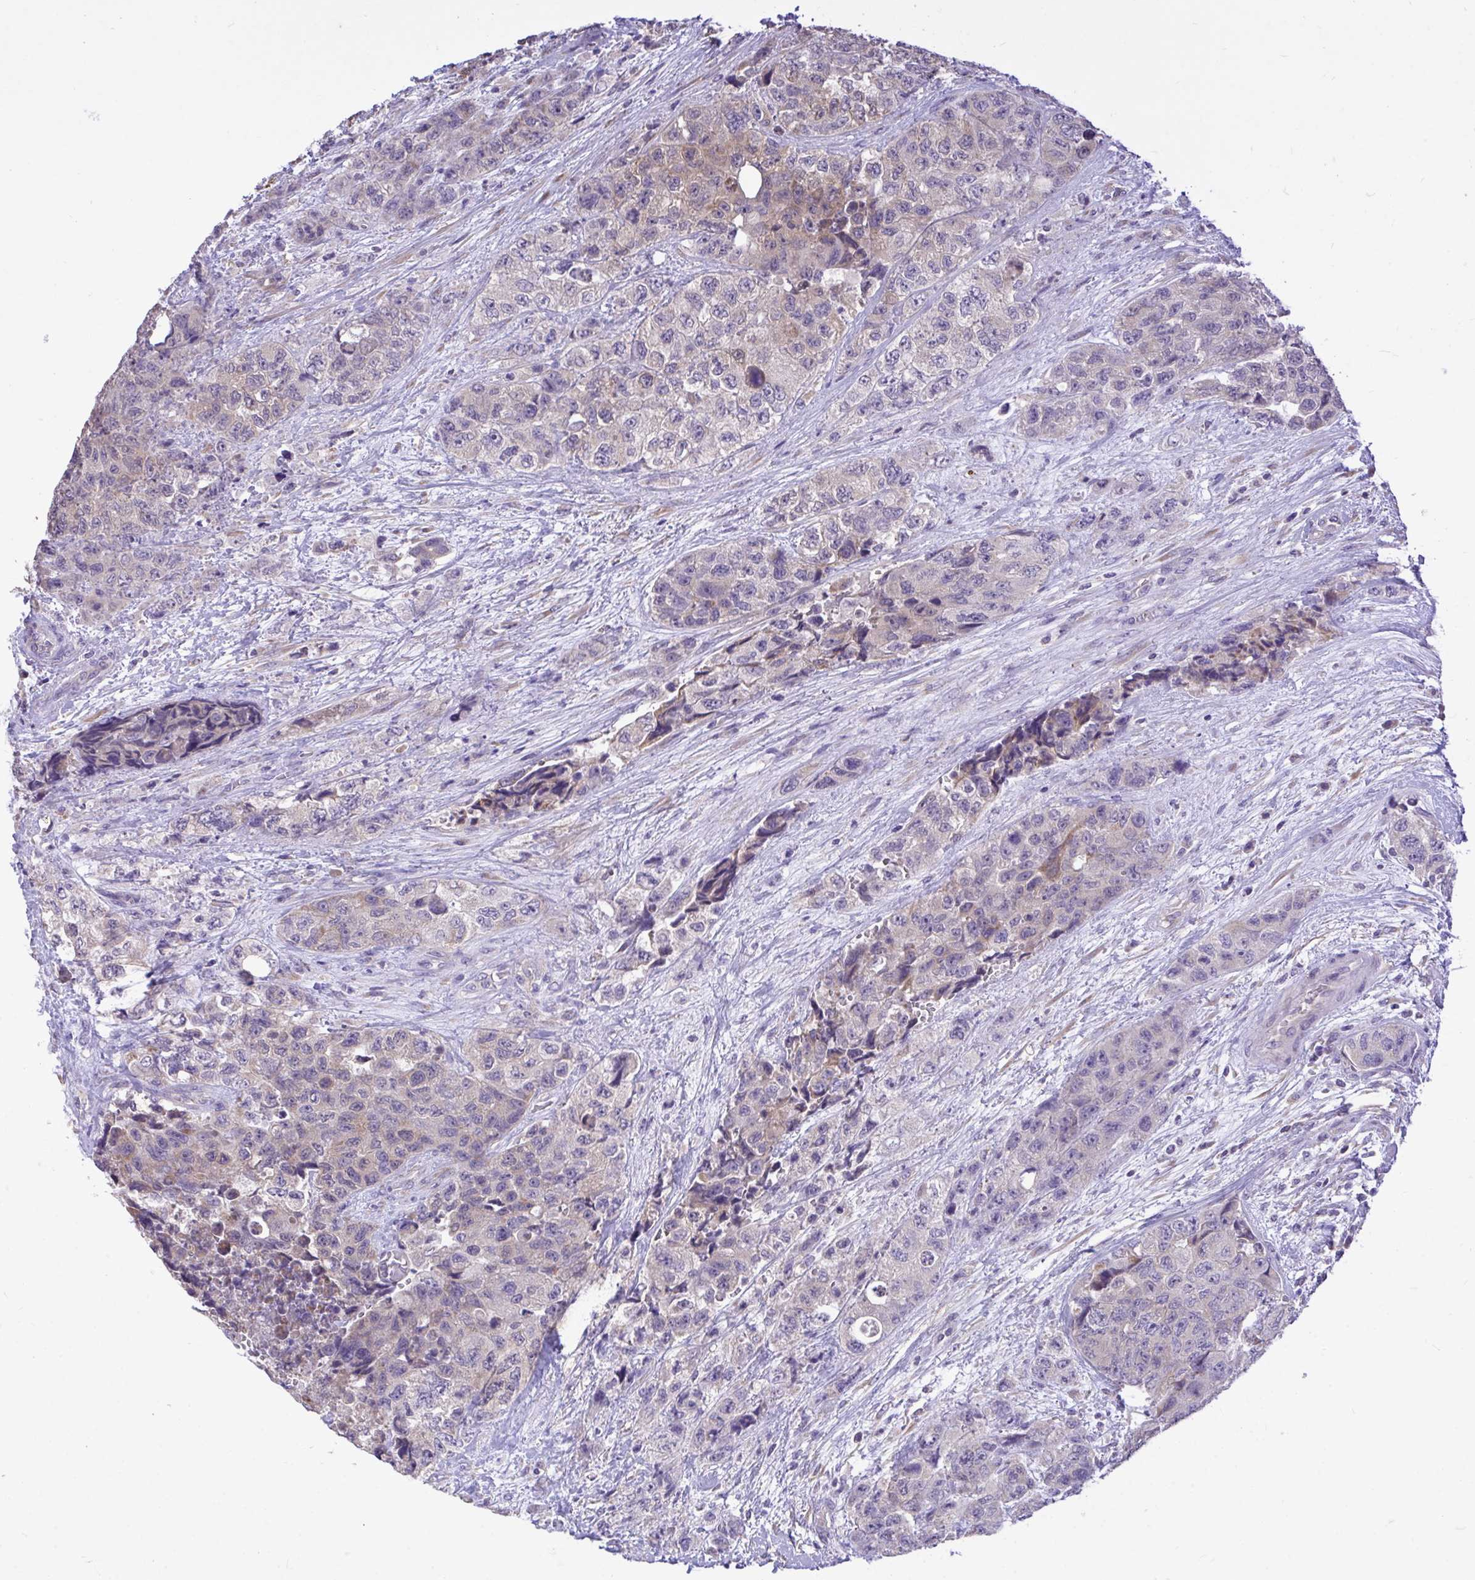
{"staining": {"intensity": "weak", "quantity": "25%-75%", "location": "cytoplasmic/membranous"}, "tissue": "urothelial cancer", "cell_type": "Tumor cells", "image_type": "cancer", "snomed": [{"axis": "morphology", "description": "Urothelial carcinoma, High grade"}, {"axis": "topography", "description": "Urinary bladder"}], "caption": "Immunohistochemical staining of human high-grade urothelial carcinoma shows low levels of weak cytoplasmic/membranous protein expression in approximately 25%-75% of tumor cells. (Brightfield microscopy of DAB IHC at high magnification).", "gene": "MPC2", "patient": {"sex": "female", "age": 78}}